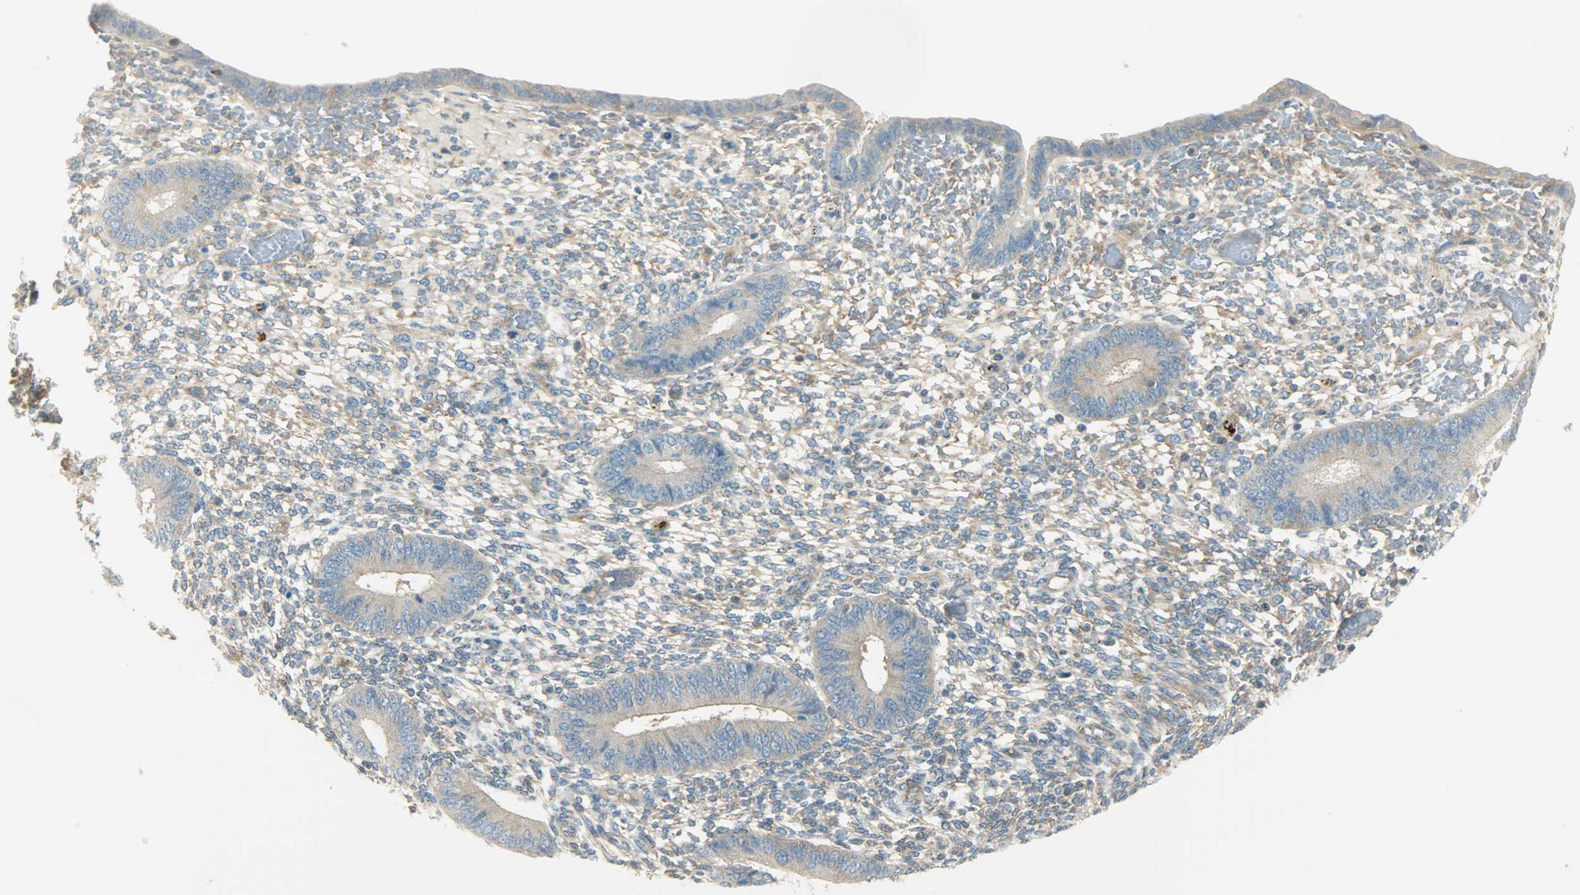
{"staining": {"intensity": "weak", "quantity": "25%-75%", "location": "cytoplasmic/membranous"}, "tissue": "endometrium", "cell_type": "Cells in endometrial stroma", "image_type": "normal", "snomed": [{"axis": "morphology", "description": "Normal tissue, NOS"}, {"axis": "topography", "description": "Endometrium"}], "caption": "A photomicrograph showing weak cytoplasmic/membranous staining in about 25%-75% of cells in endometrial stroma in benign endometrium, as visualized by brown immunohistochemical staining.", "gene": "TSC22D2", "patient": {"sex": "female", "age": 42}}